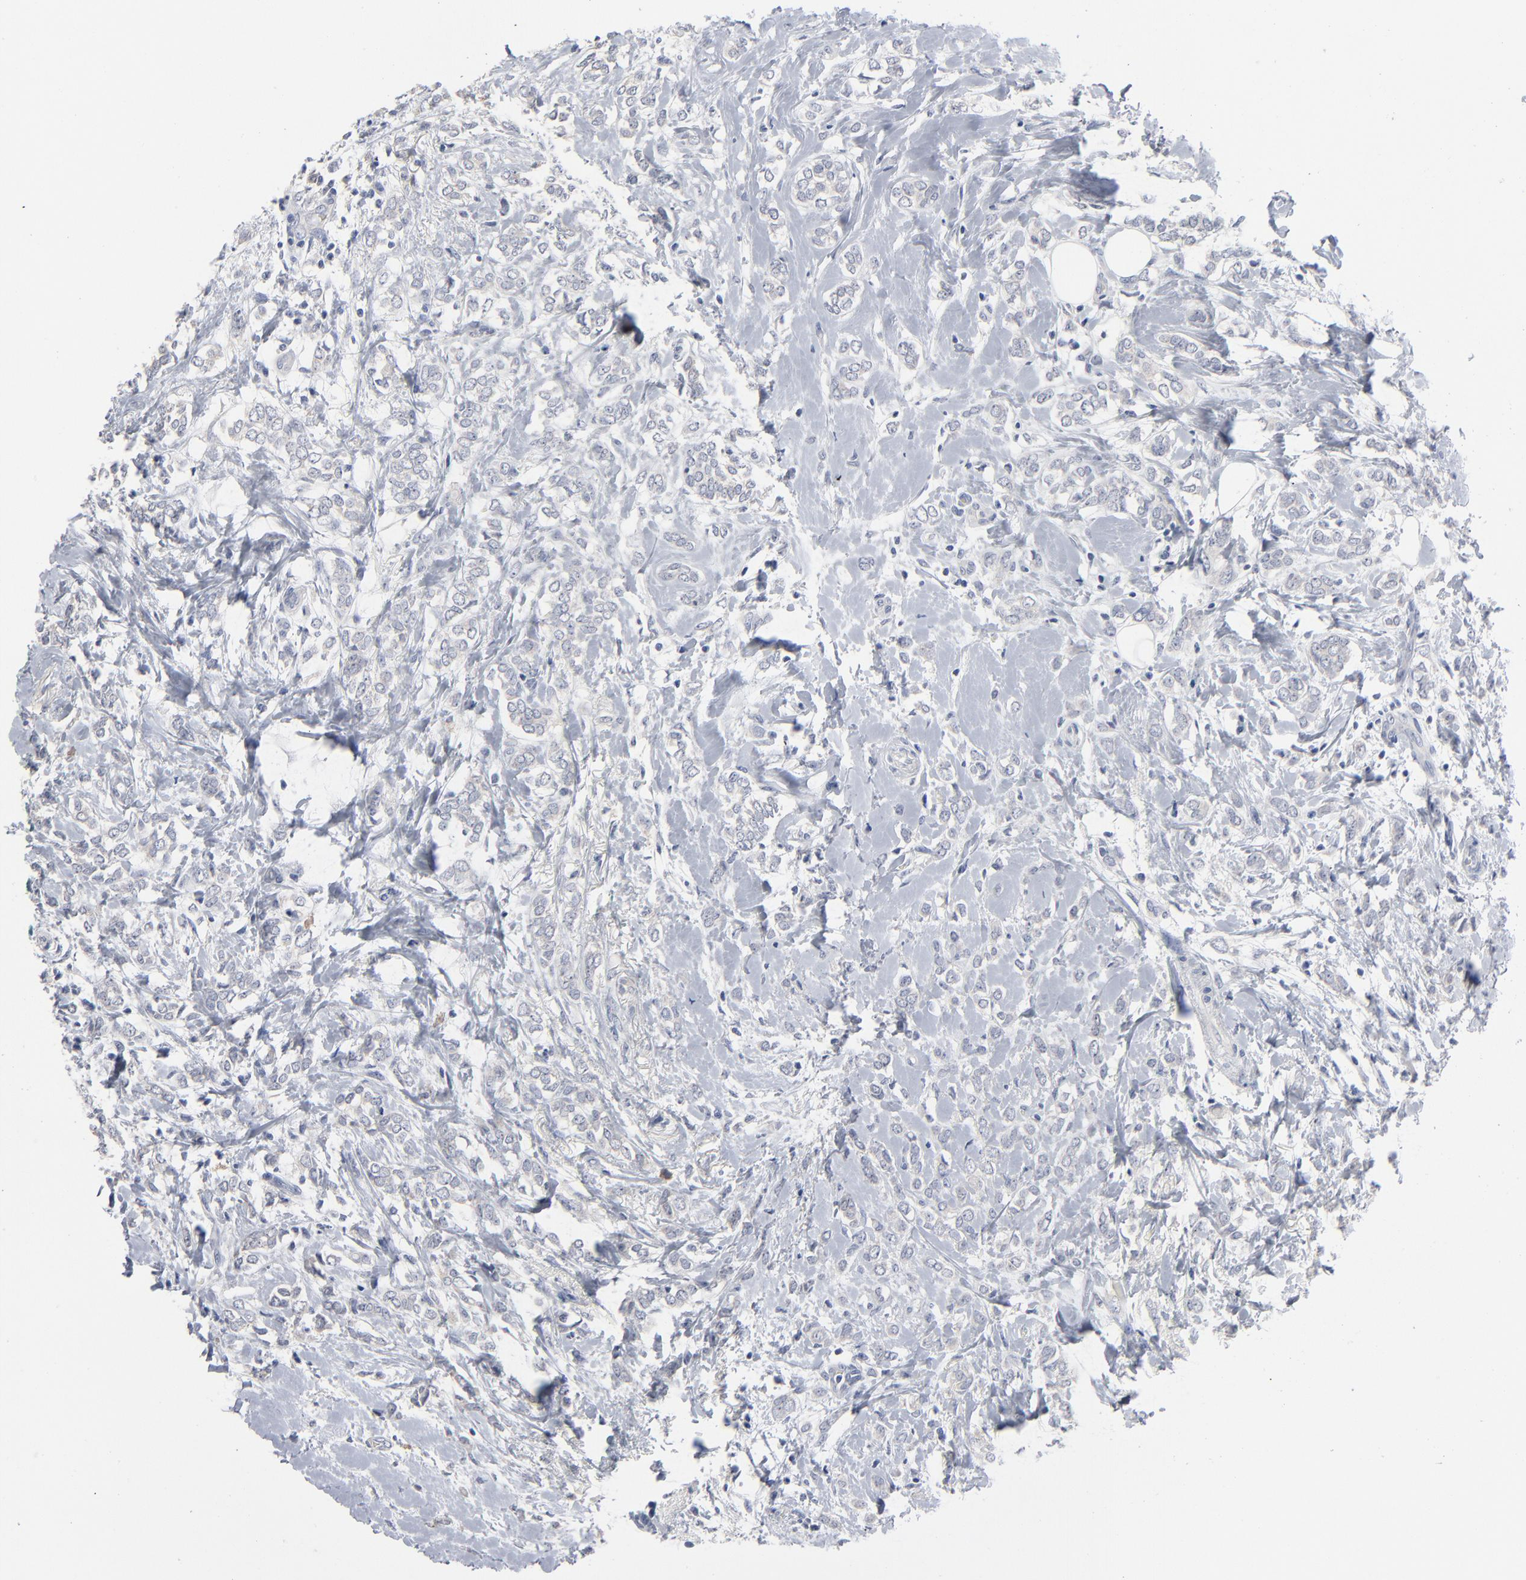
{"staining": {"intensity": "negative", "quantity": "none", "location": "none"}, "tissue": "breast cancer", "cell_type": "Tumor cells", "image_type": "cancer", "snomed": [{"axis": "morphology", "description": "Normal tissue, NOS"}, {"axis": "morphology", "description": "Lobular carcinoma"}, {"axis": "topography", "description": "Breast"}], "caption": "There is no significant staining in tumor cells of lobular carcinoma (breast).", "gene": "PAGE1", "patient": {"sex": "female", "age": 47}}